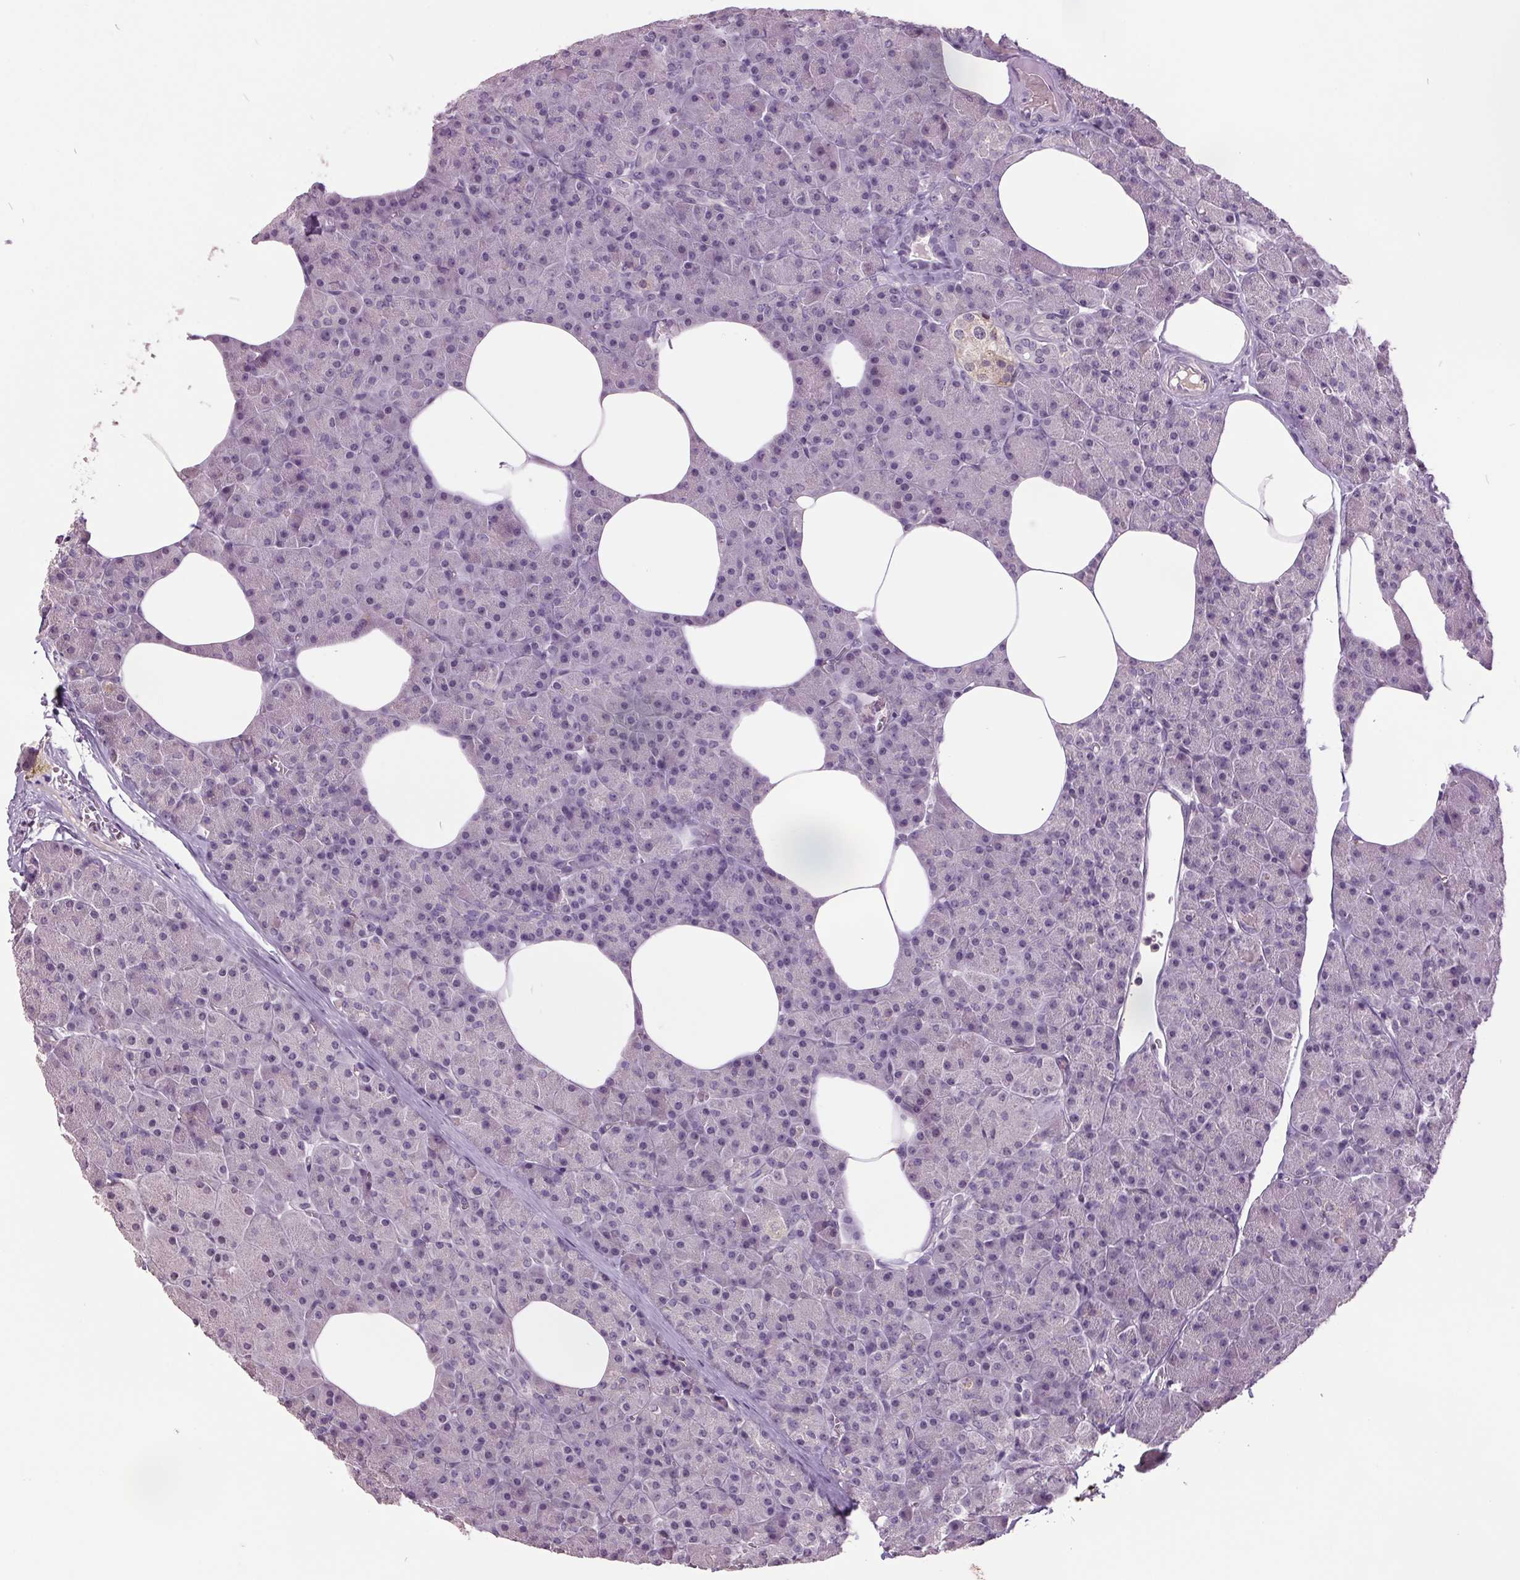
{"staining": {"intensity": "negative", "quantity": "none", "location": "none"}, "tissue": "pancreas", "cell_type": "Exocrine glandular cells", "image_type": "normal", "snomed": [{"axis": "morphology", "description": "Normal tissue, NOS"}, {"axis": "topography", "description": "Pancreas"}], "caption": "A high-resolution photomicrograph shows immunohistochemistry staining of normal pancreas, which demonstrates no significant staining in exocrine glandular cells.", "gene": "C2orf16", "patient": {"sex": "female", "age": 45}}